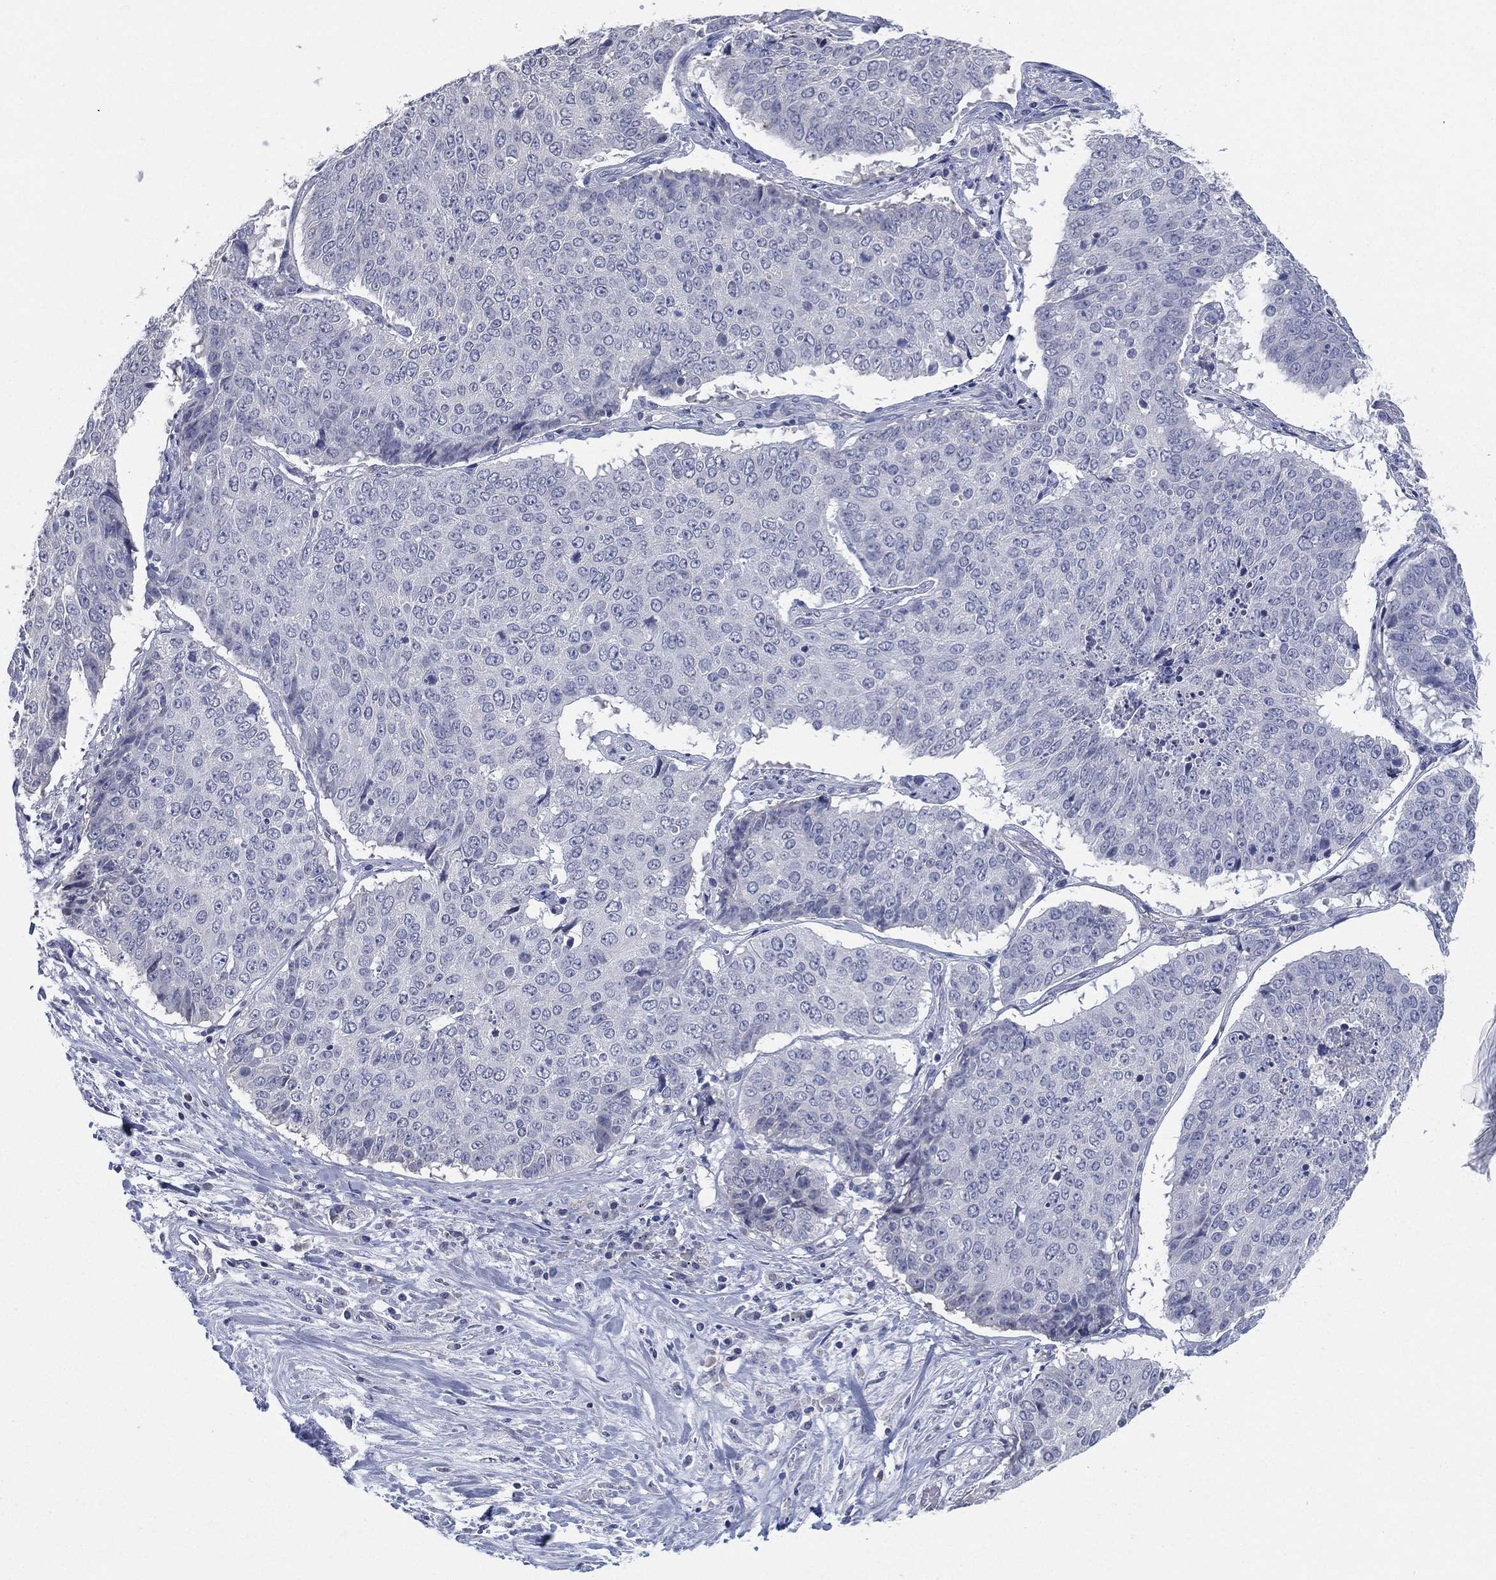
{"staining": {"intensity": "negative", "quantity": "none", "location": "none"}, "tissue": "lung cancer", "cell_type": "Tumor cells", "image_type": "cancer", "snomed": [{"axis": "morphology", "description": "Normal tissue, NOS"}, {"axis": "morphology", "description": "Squamous cell carcinoma, NOS"}, {"axis": "topography", "description": "Bronchus"}, {"axis": "topography", "description": "Lung"}], "caption": "High magnification brightfield microscopy of lung cancer stained with DAB (3,3'-diaminobenzidine) (brown) and counterstained with hematoxylin (blue): tumor cells show no significant staining.", "gene": "KRT35", "patient": {"sex": "male", "age": 64}}